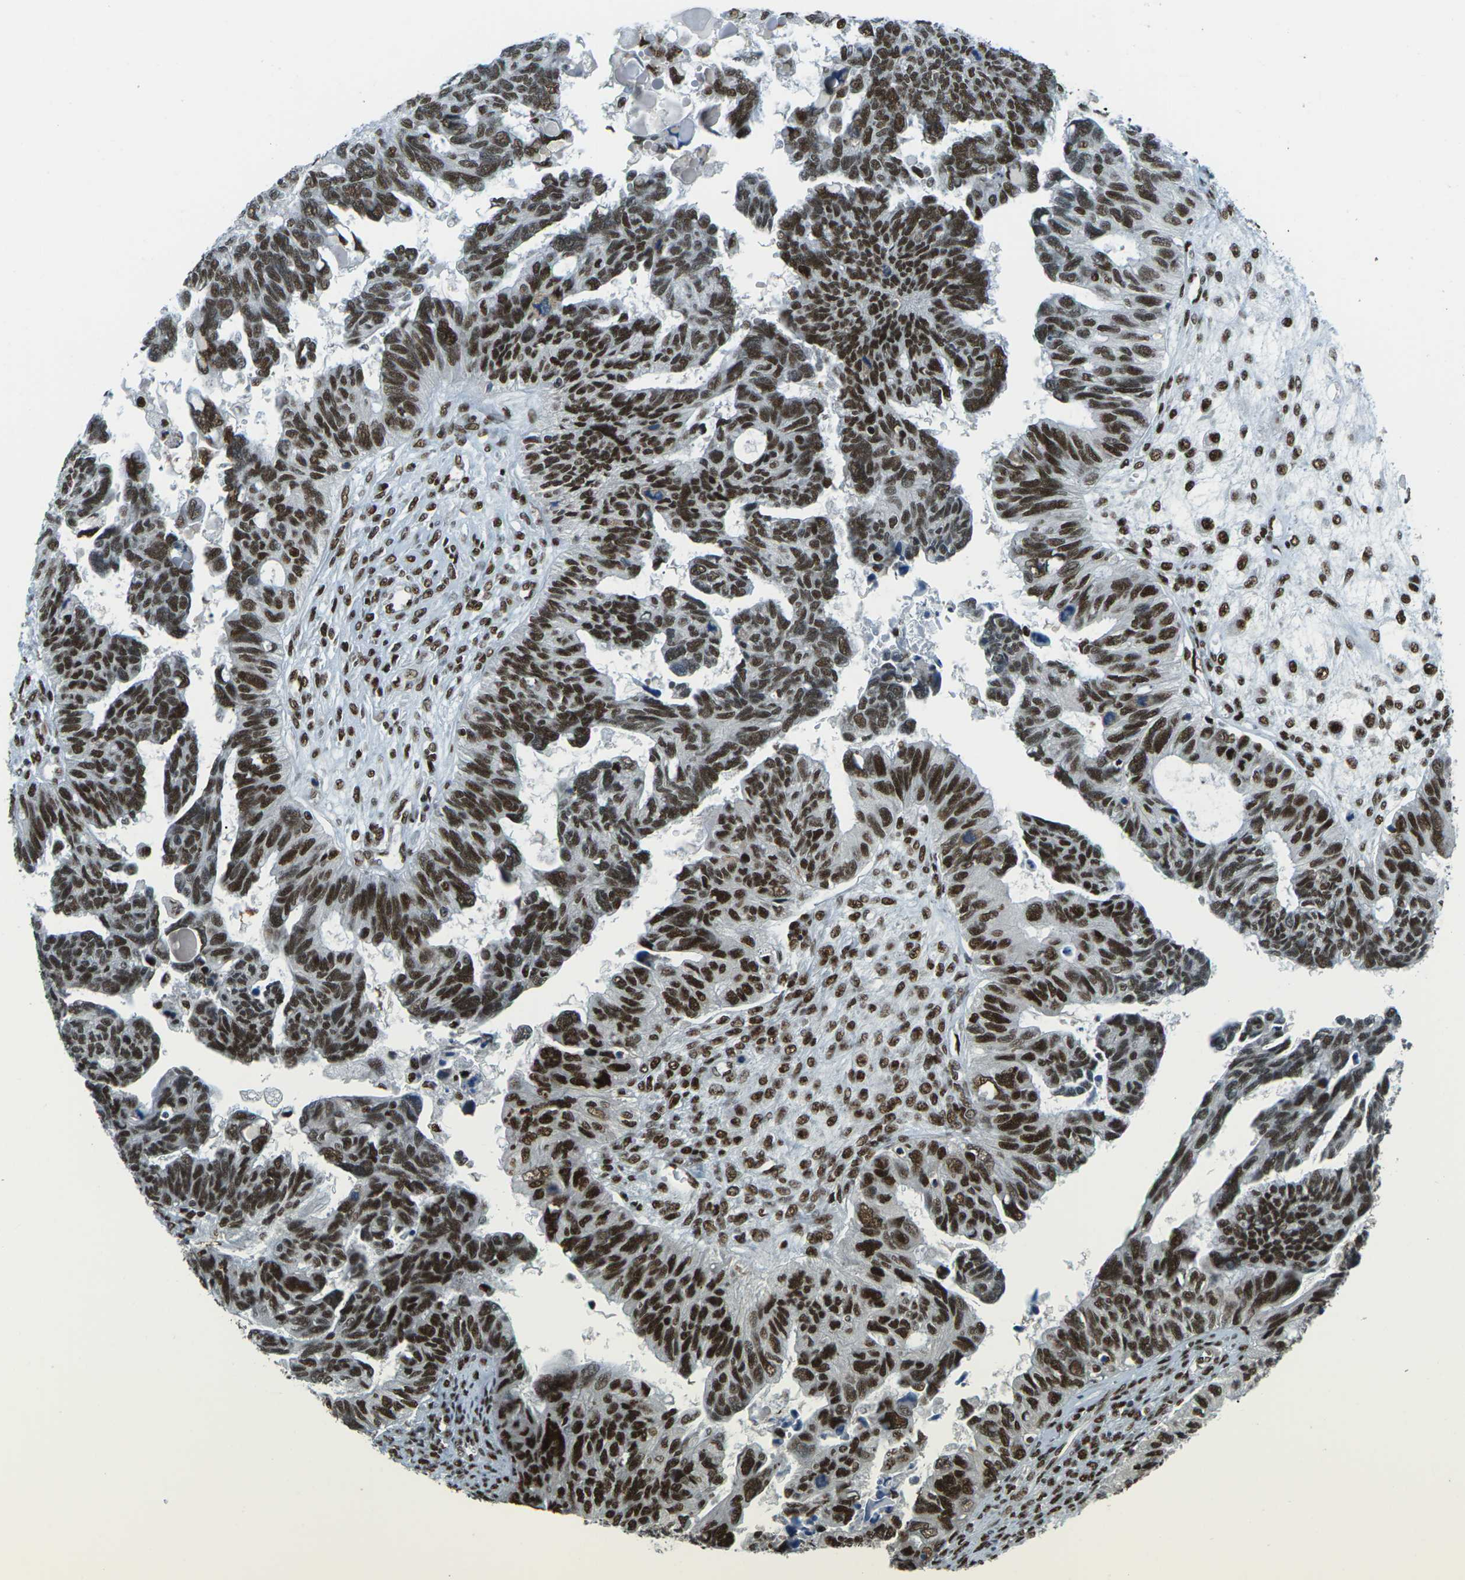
{"staining": {"intensity": "strong", "quantity": ">75%", "location": "nuclear"}, "tissue": "ovarian cancer", "cell_type": "Tumor cells", "image_type": "cancer", "snomed": [{"axis": "morphology", "description": "Cystadenocarcinoma, serous, NOS"}, {"axis": "topography", "description": "Ovary"}], "caption": "A brown stain labels strong nuclear positivity of a protein in ovarian serous cystadenocarcinoma tumor cells.", "gene": "PSME3", "patient": {"sex": "female", "age": 79}}